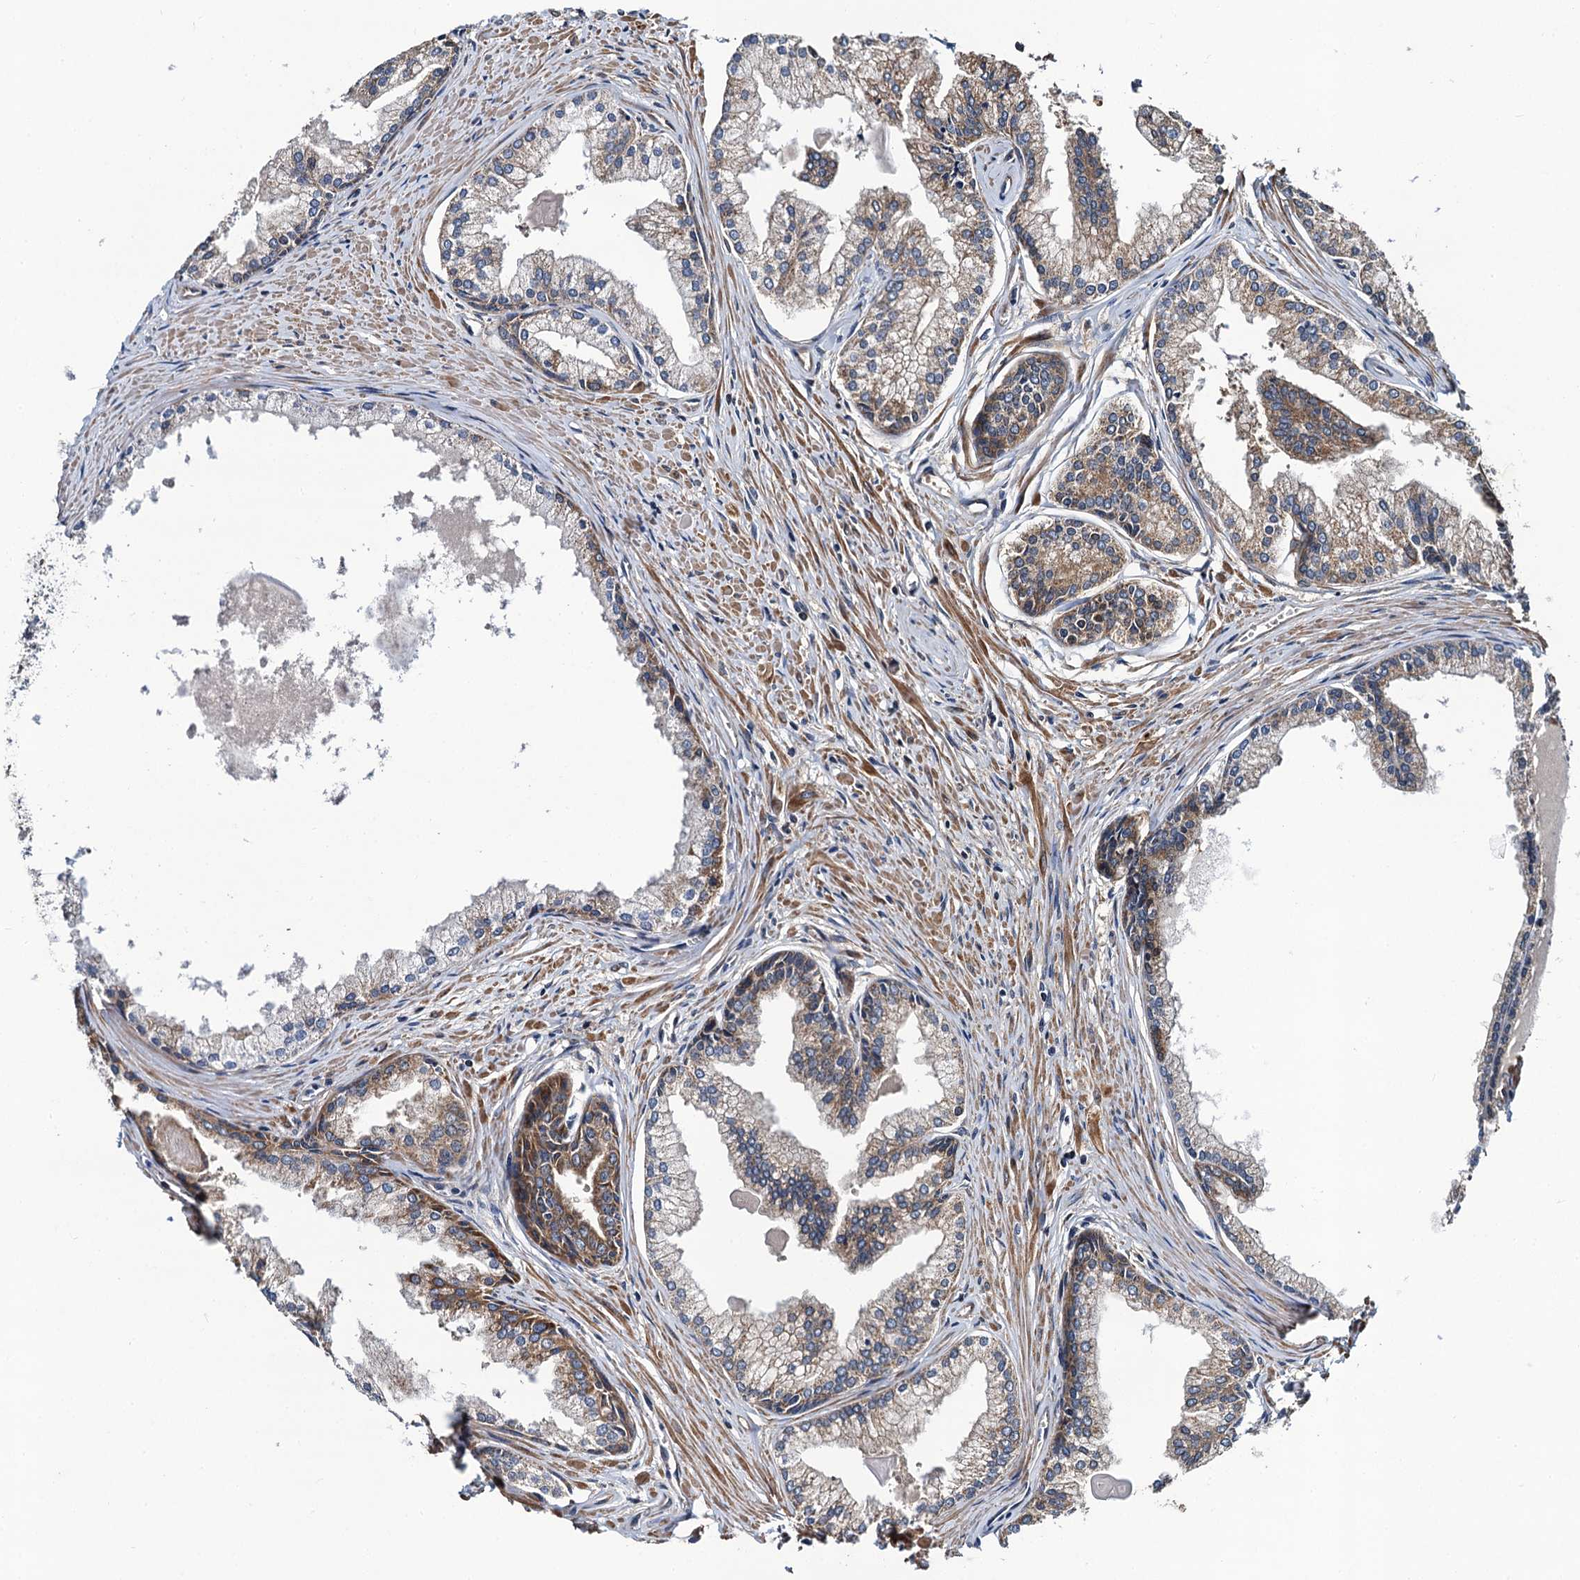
{"staining": {"intensity": "moderate", "quantity": "25%-75%", "location": "cytoplasmic/membranous"}, "tissue": "prostate cancer", "cell_type": "Tumor cells", "image_type": "cancer", "snomed": [{"axis": "morphology", "description": "Adenocarcinoma, High grade"}, {"axis": "topography", "description": "Prostate"}], "caption": "Protein staining by immunohistochemistry shows moderate cytoplasmic/membranous expression in approximately 25%-75% of tumor cells in adenocarcinoma (high-grade) (prostate).", "gene": "NEK1", "patient": {"sex": "male", "age": 68}}